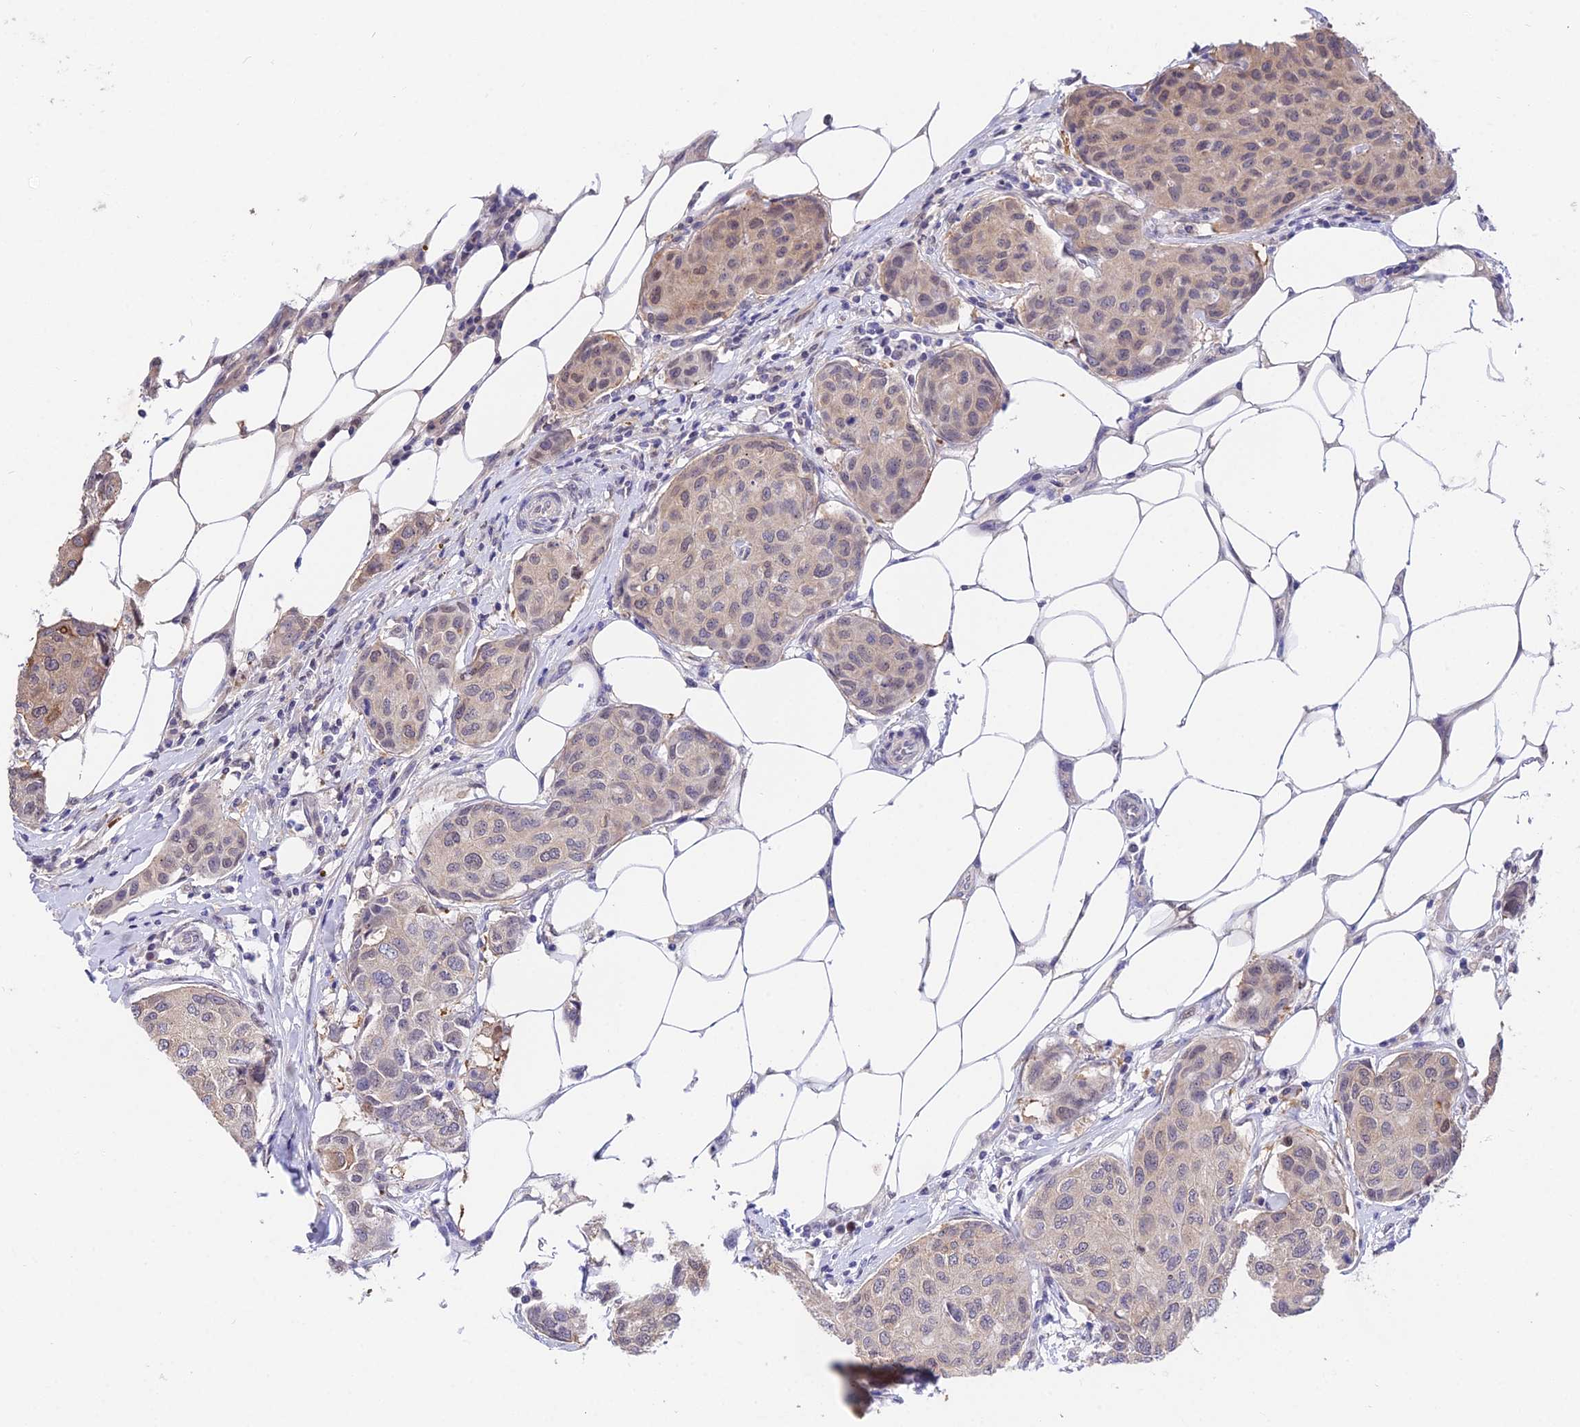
{"staining": {"intensity": "weak", "quantity": "<25%", "location": "nuclear"}, "tissue": "breast cancer", "cell_type": "Tumor cells", "image_type": "cancer", "snomed": [{"axis": "morphology", "description": "Duct carcinoma"}, {"axis": "topography", "description": "Breast"}], "caption": "Immunohistochemistry histopathology image of breast cancer (invasive ductal carcinoma) stained for a protein (brown), which exhibits no staining in tumor cells.", "gene": "INPP4A", "patient": {"sex": "female", "age": 80}}